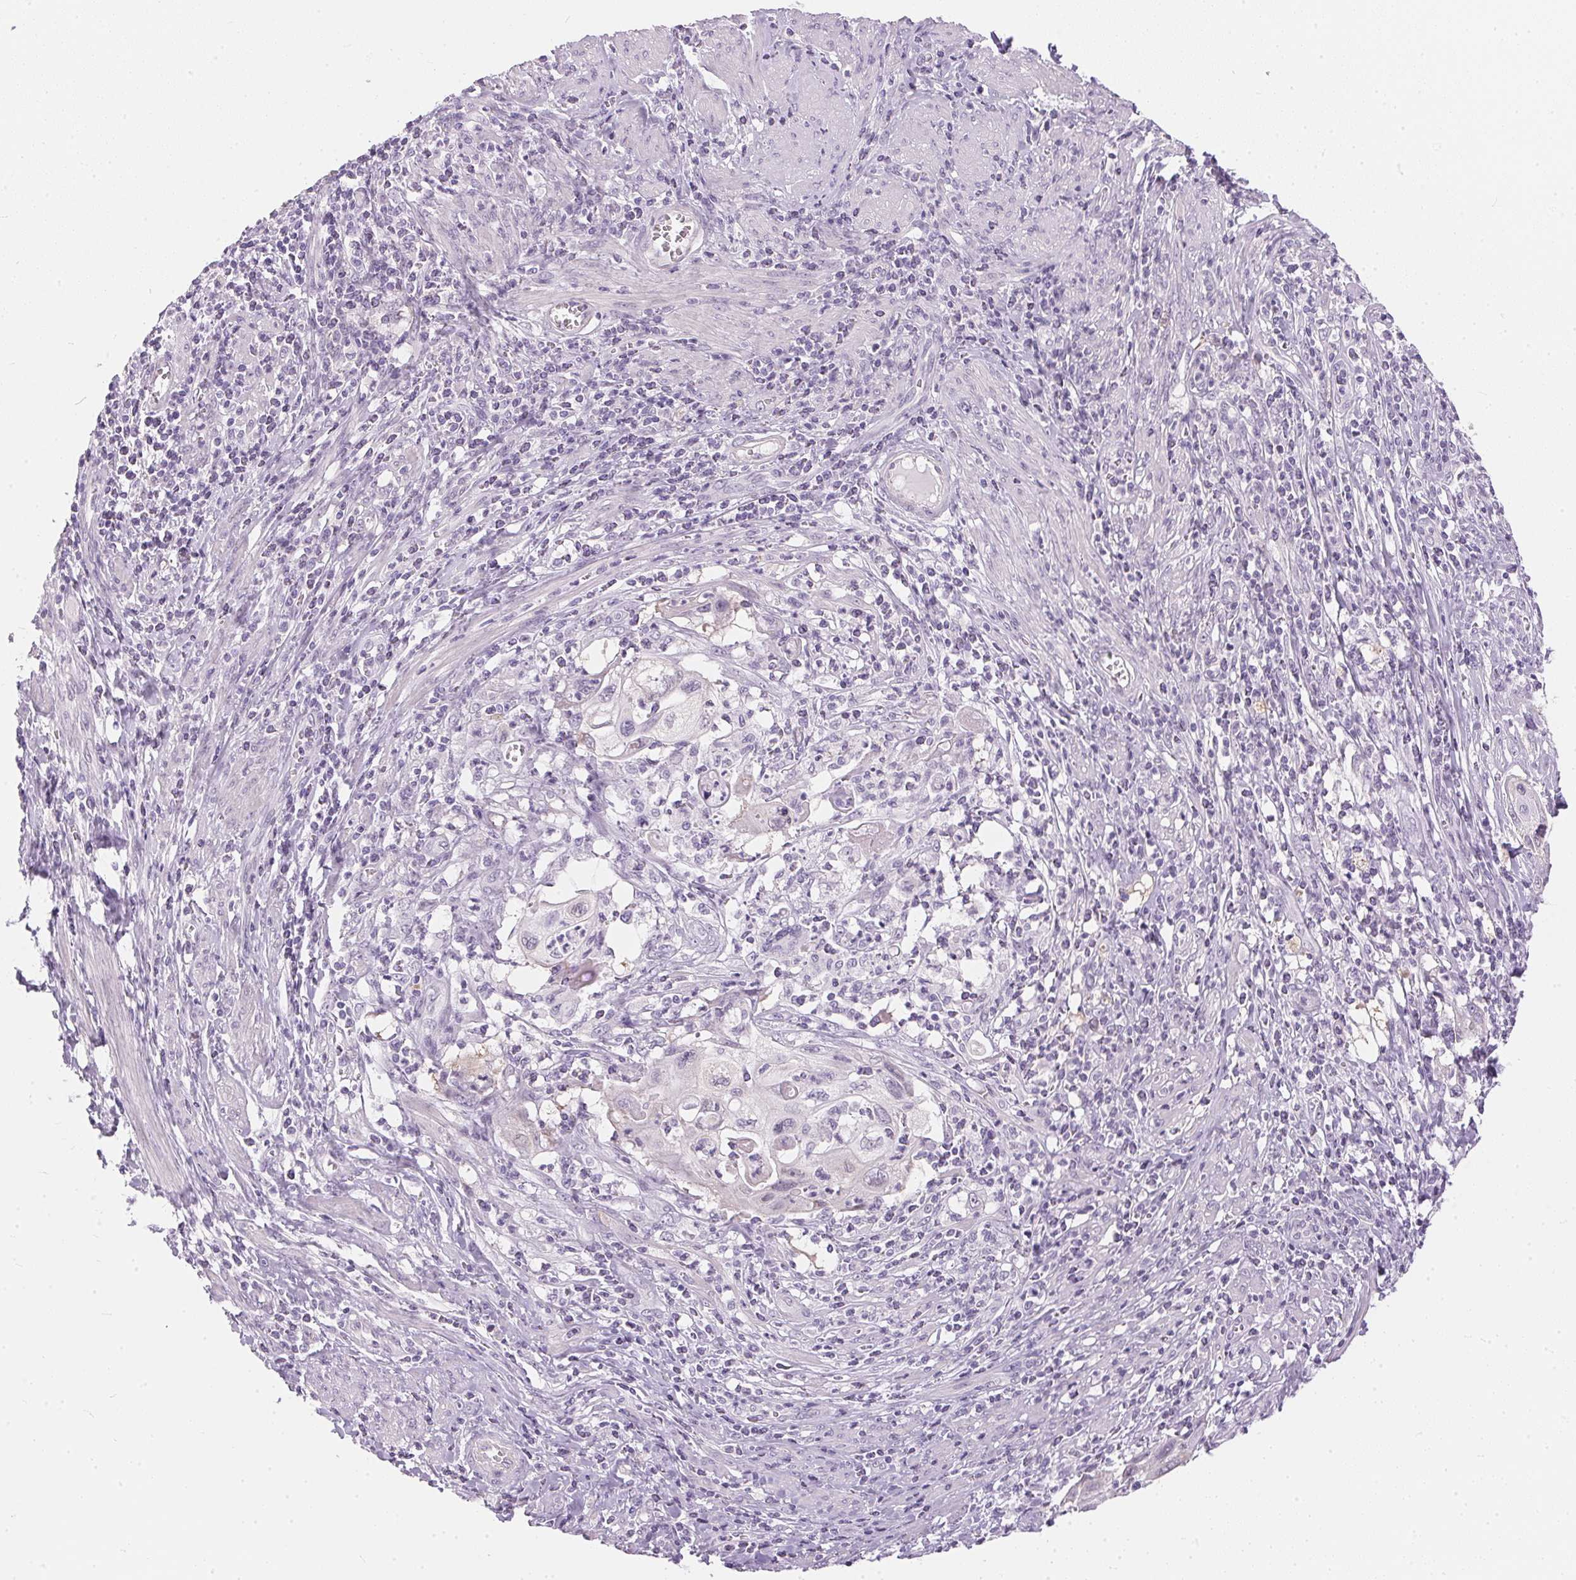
{"staining": {"intensity": "negative", "quantity": "none", "location": "none"}, "tissue": "cervical cancer", "cell_type": "Tumor cells", "image_type": "cancer", "snomed": [{"axis": "morphology", "description": "Squamous cell carcinoma, NOS"}, {"axis": "topography", "description": "Cervix"}], "caption": "Protein analysis of cervical cancer (squamous cell carcinoma) exhibits no significant expression in tumor cells. (DAB IHC visualized using brightfield microscopy, high magnification).", "gene": "GBP6", "patient": {"sex": "female", "age": 70}}